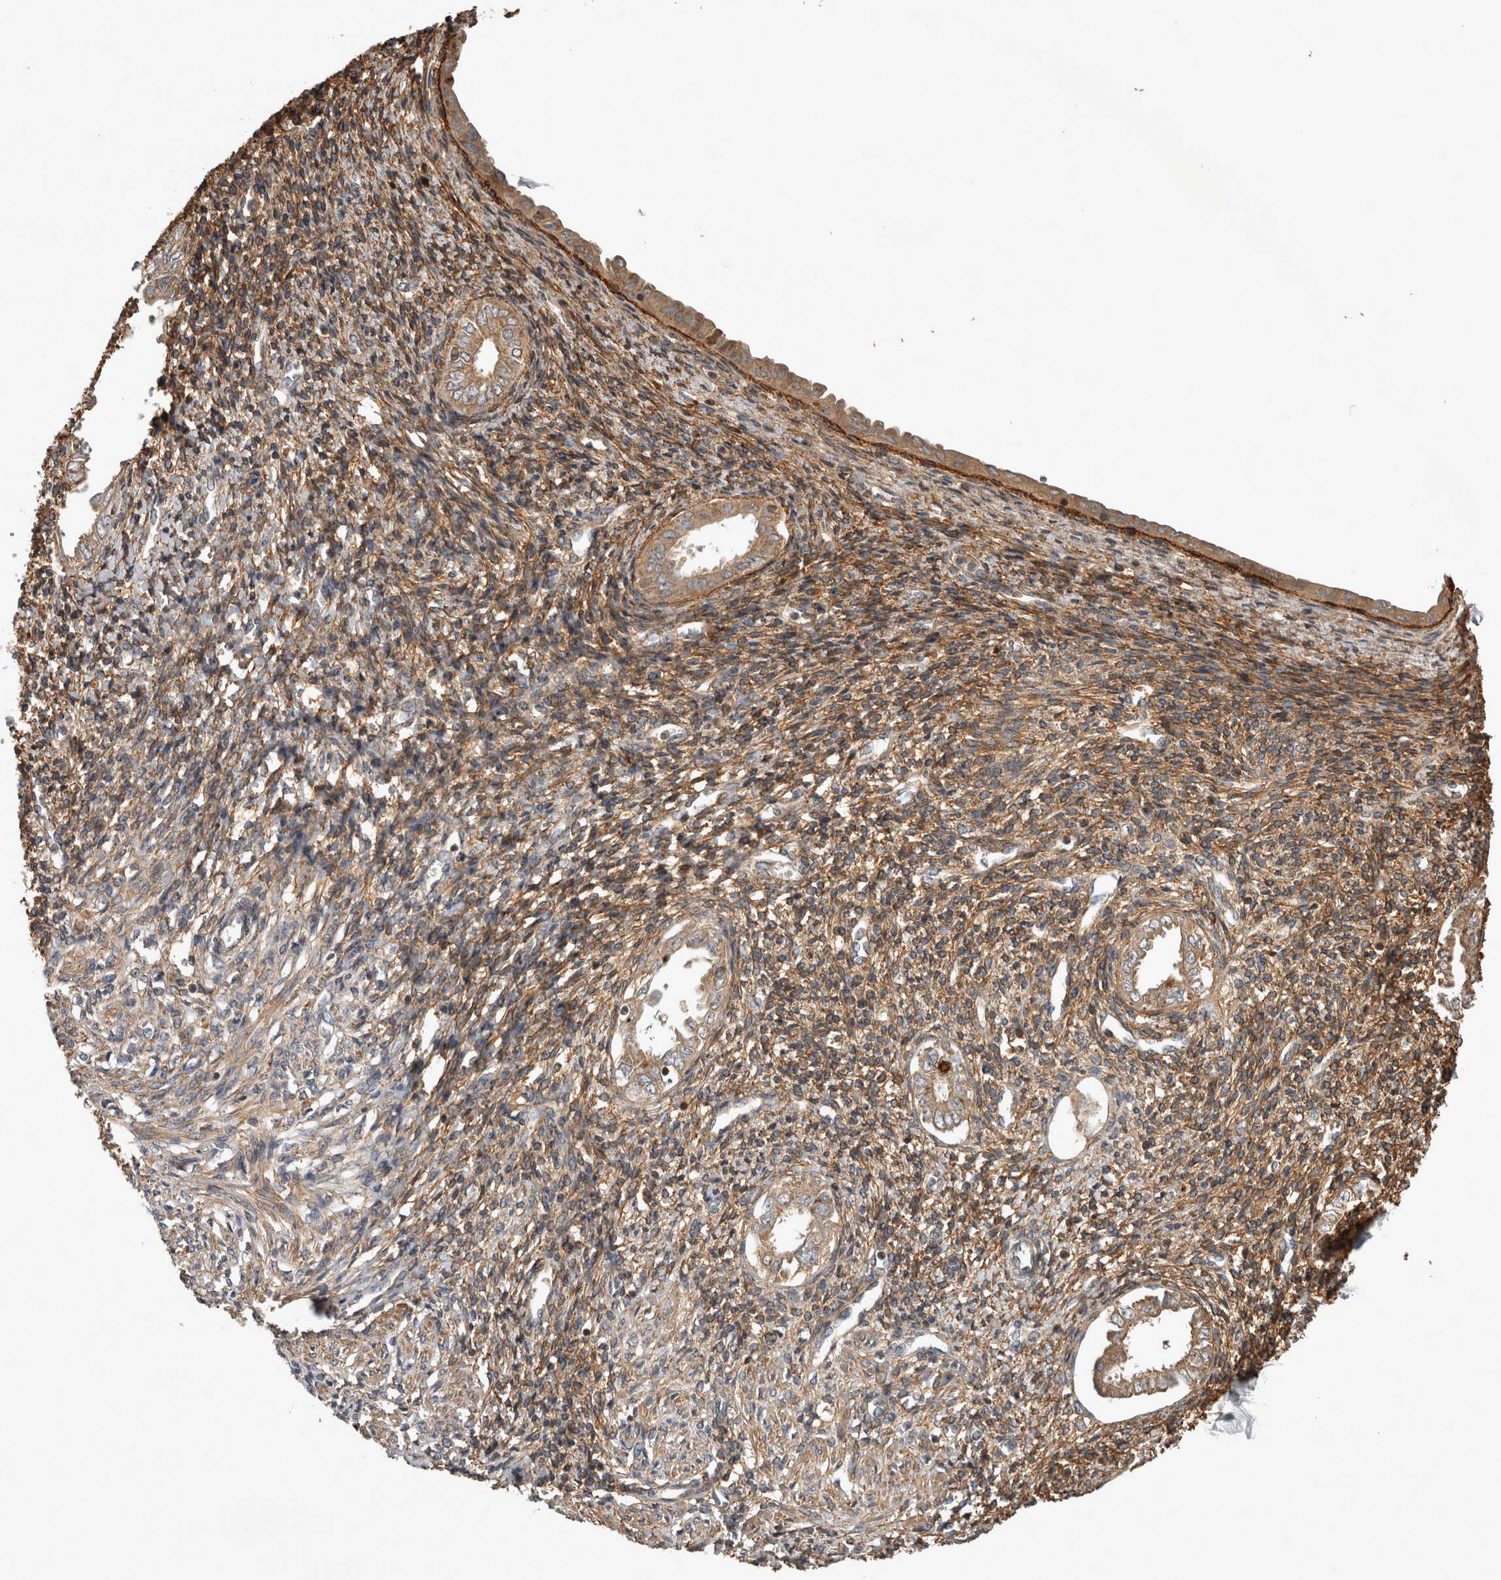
{"staining": {"intensity": "moderate", "quantity": ">75%", "location": "cytoplasmic/membranous"}, "tissue": "endometrium", "cell_type": "Cells in endometrial stroma", "image_type": "normal", "snomed": [{"axis": "morphology", "description": "Normal tissue, NOS"}, {"axis": "topography", "description": "Endometrium"}], "caption": "This is a micrograph of IHC staining of unremarkable endometrium, which shows moderate expression in the cytoplasmic/membranous of cells in endometrial stroma.", "gene": "TRMT61B", "patient": {"sex": "female", "age": 66}}